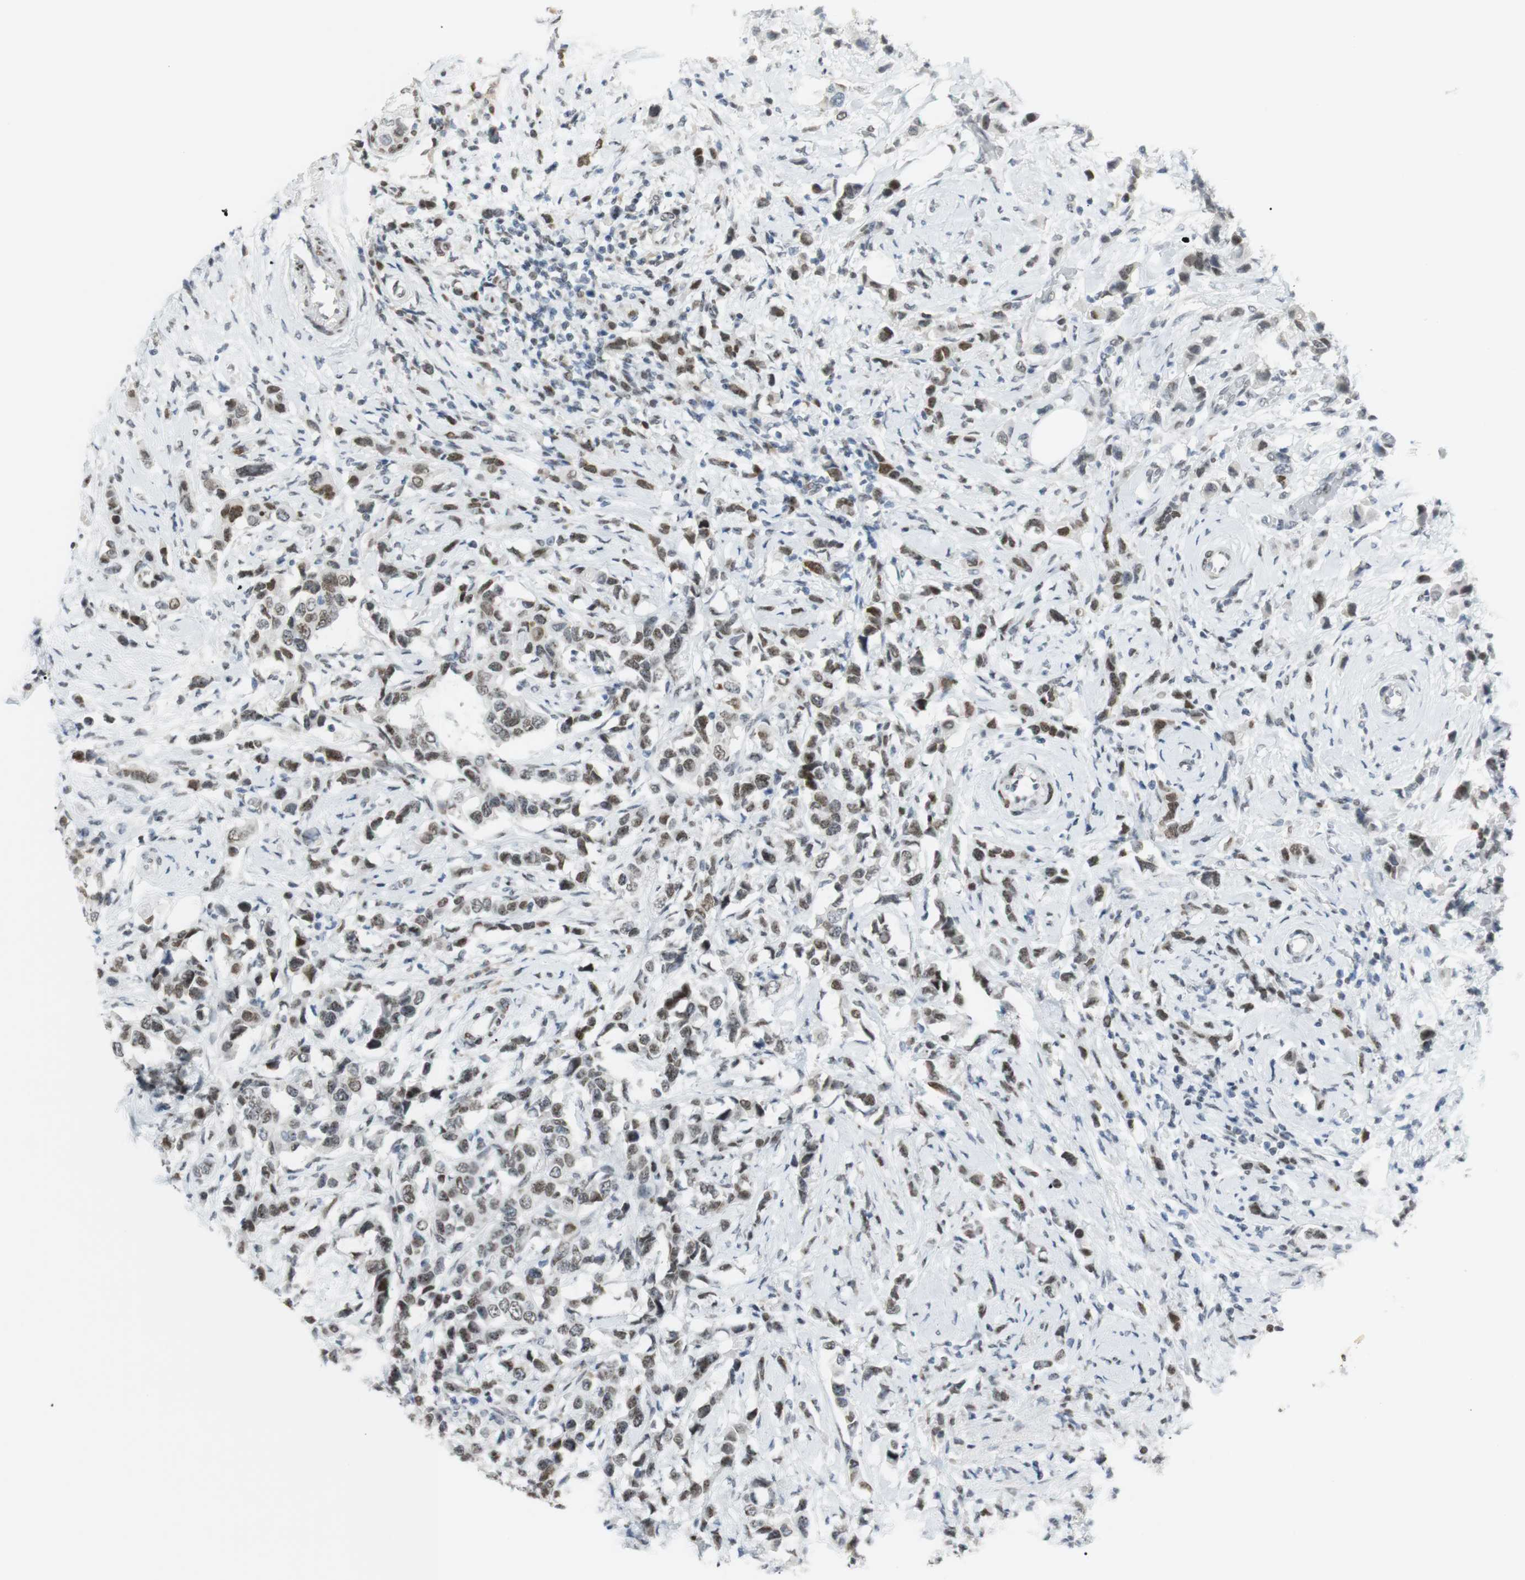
{"staining": {"intensity": "moderate", "quantity": ">75%", "location": "nuclear"}, "tissue": "breast cancer", "cell_type": "Tumor cells", "image_type": "cancer", "snomed": [{"axis": "morphology", "description": "Normal tissue, NOS"}, {"axis": "morphology", "description": "Duct carcinoma"}, {"axis": "topography", "description": "Breast"}], "caption": "Breast intraductal carcinoma was stained to show a protein in brown. There is medium levels of moderate nuclear expression in about >75% of tumor cells.", "gene": "BMI1", "patient": {"sex": "female", "age": 50}}